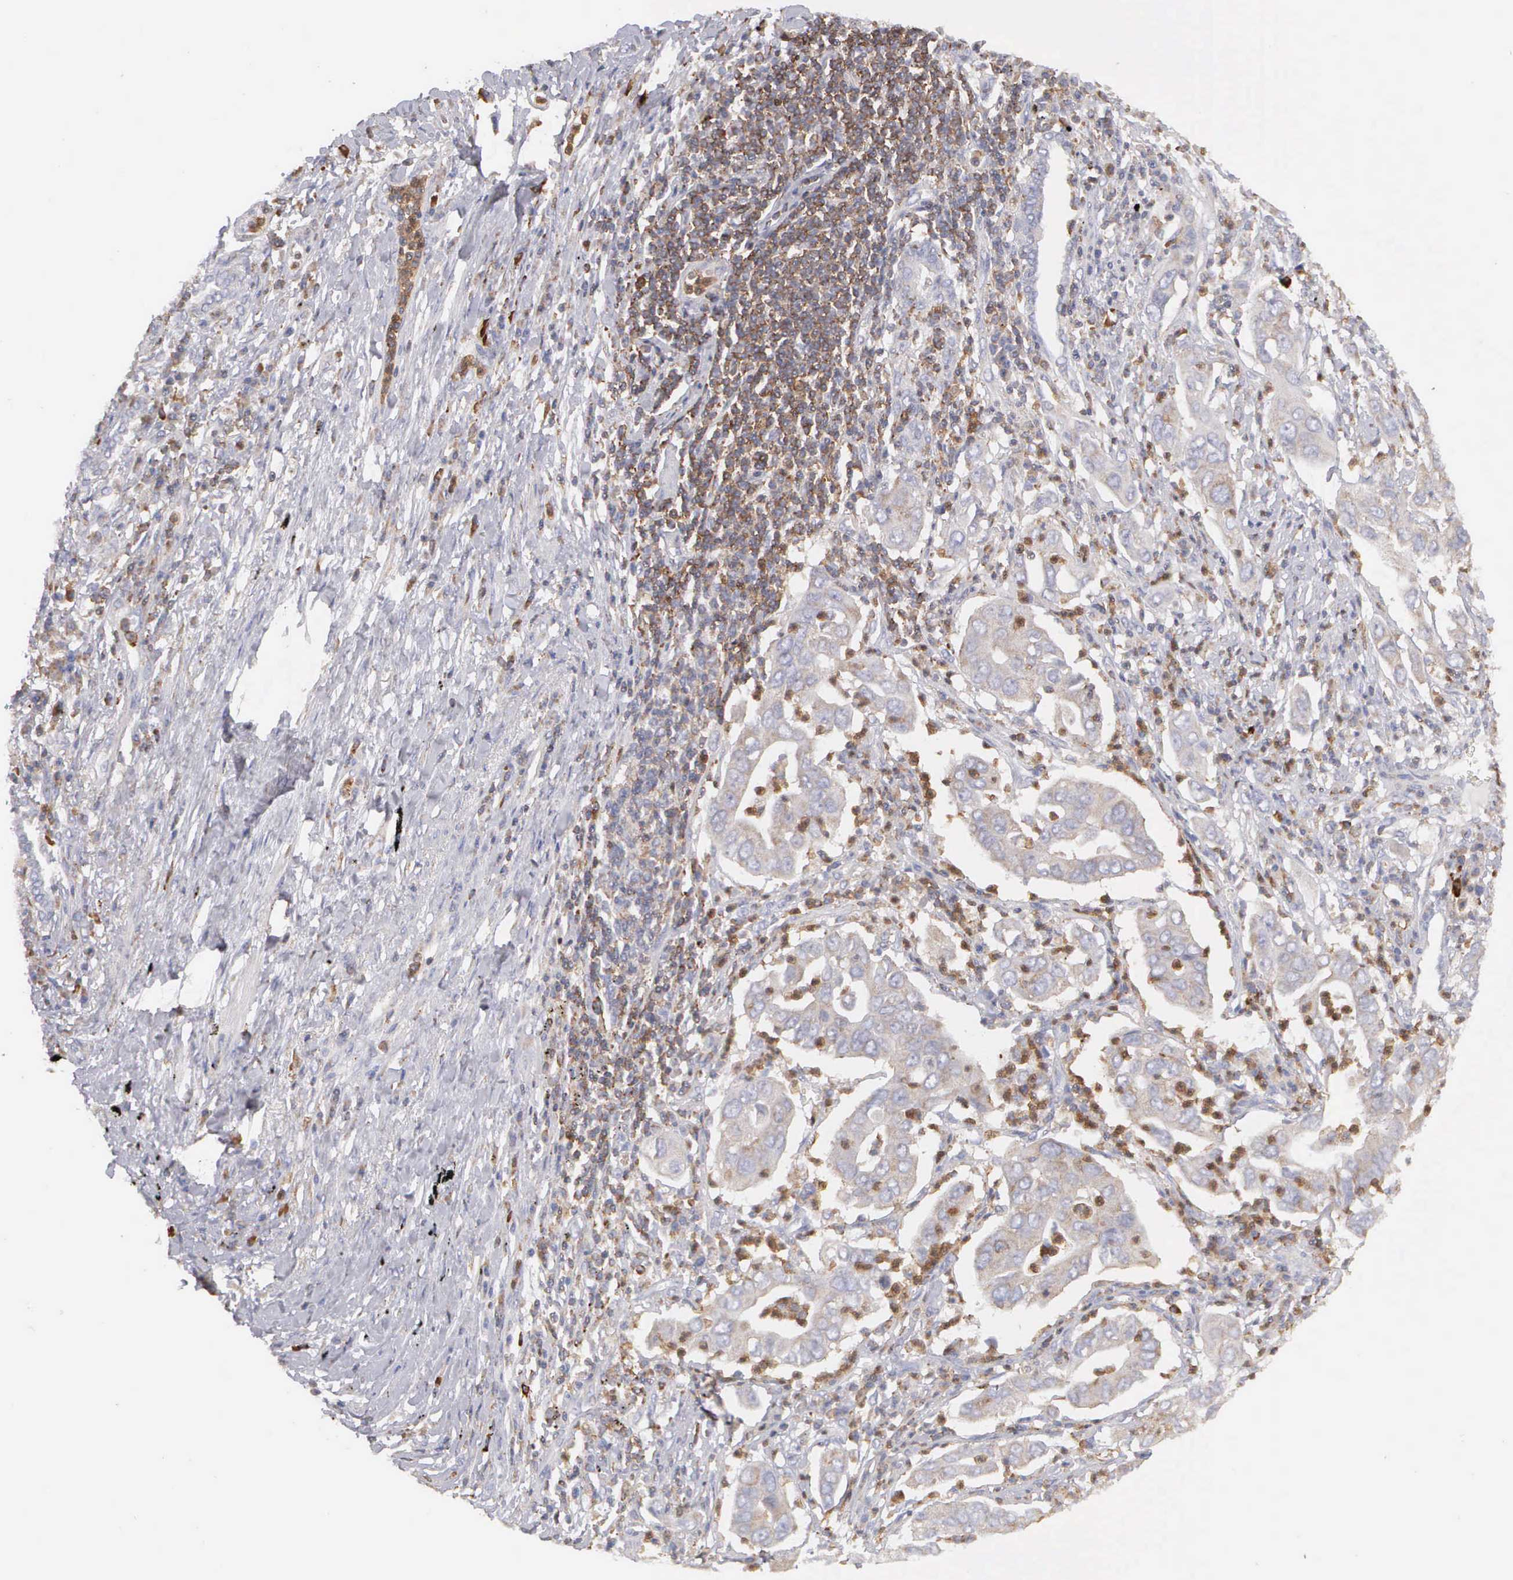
{"staining": {"intensity": "weak", "quantity": "25%-75%", "location": "none"}, "tissue": "lung cancer", "cell_type": "Tumor cells", "image_type": "cancer", "snomed": [{"axis": "morphology", "description": "Adenocarcinoma, NOS"}, {"axis": "topography", "description": "Lung"}], "caption": "Human adenocarcinoma (lung) stained with a protein marker demonstrates weak staining in tumor cells.", "gene": "ARHGAP4", "patient": {"sex": "male", "age": 48}}